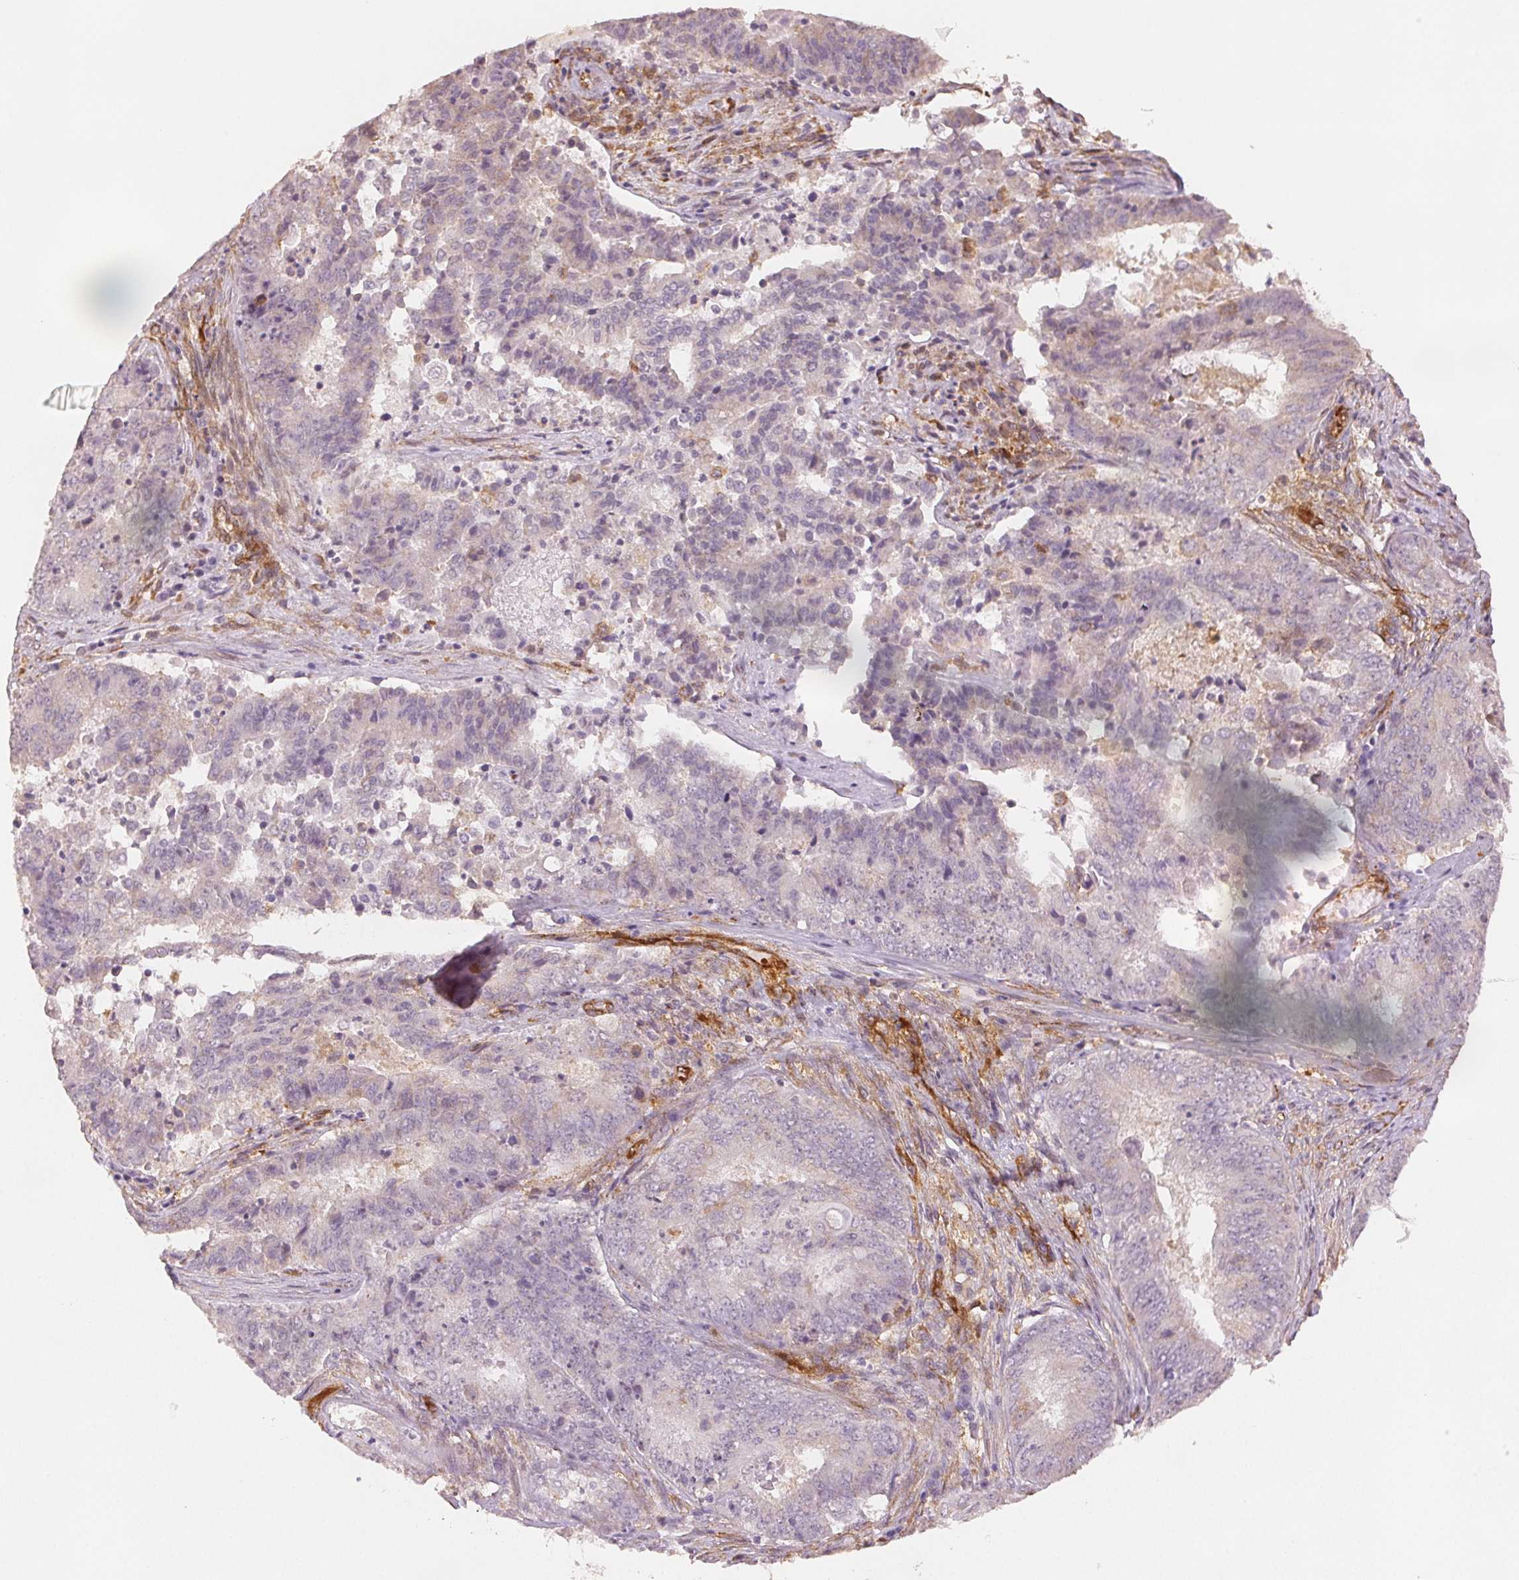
{"staining": {"intensity": "negative", "quantity": "none", "location": "none"}, "tissue": "endometrial cancer", "cell_type": "Tumor cells", "image_type": "cancer", "snomed": [{"axis": "morphology", "description": "Adenocarcinoma, NOS"}, {"axis": "topography", "description": "Endometrium"}], "caption": "The photomicrograph demonstrates no staining of tumor cells in endometrial adenocarcinoma.", "gene": "DIAPH2", "patient": {"sex": "female", "age": 62}}